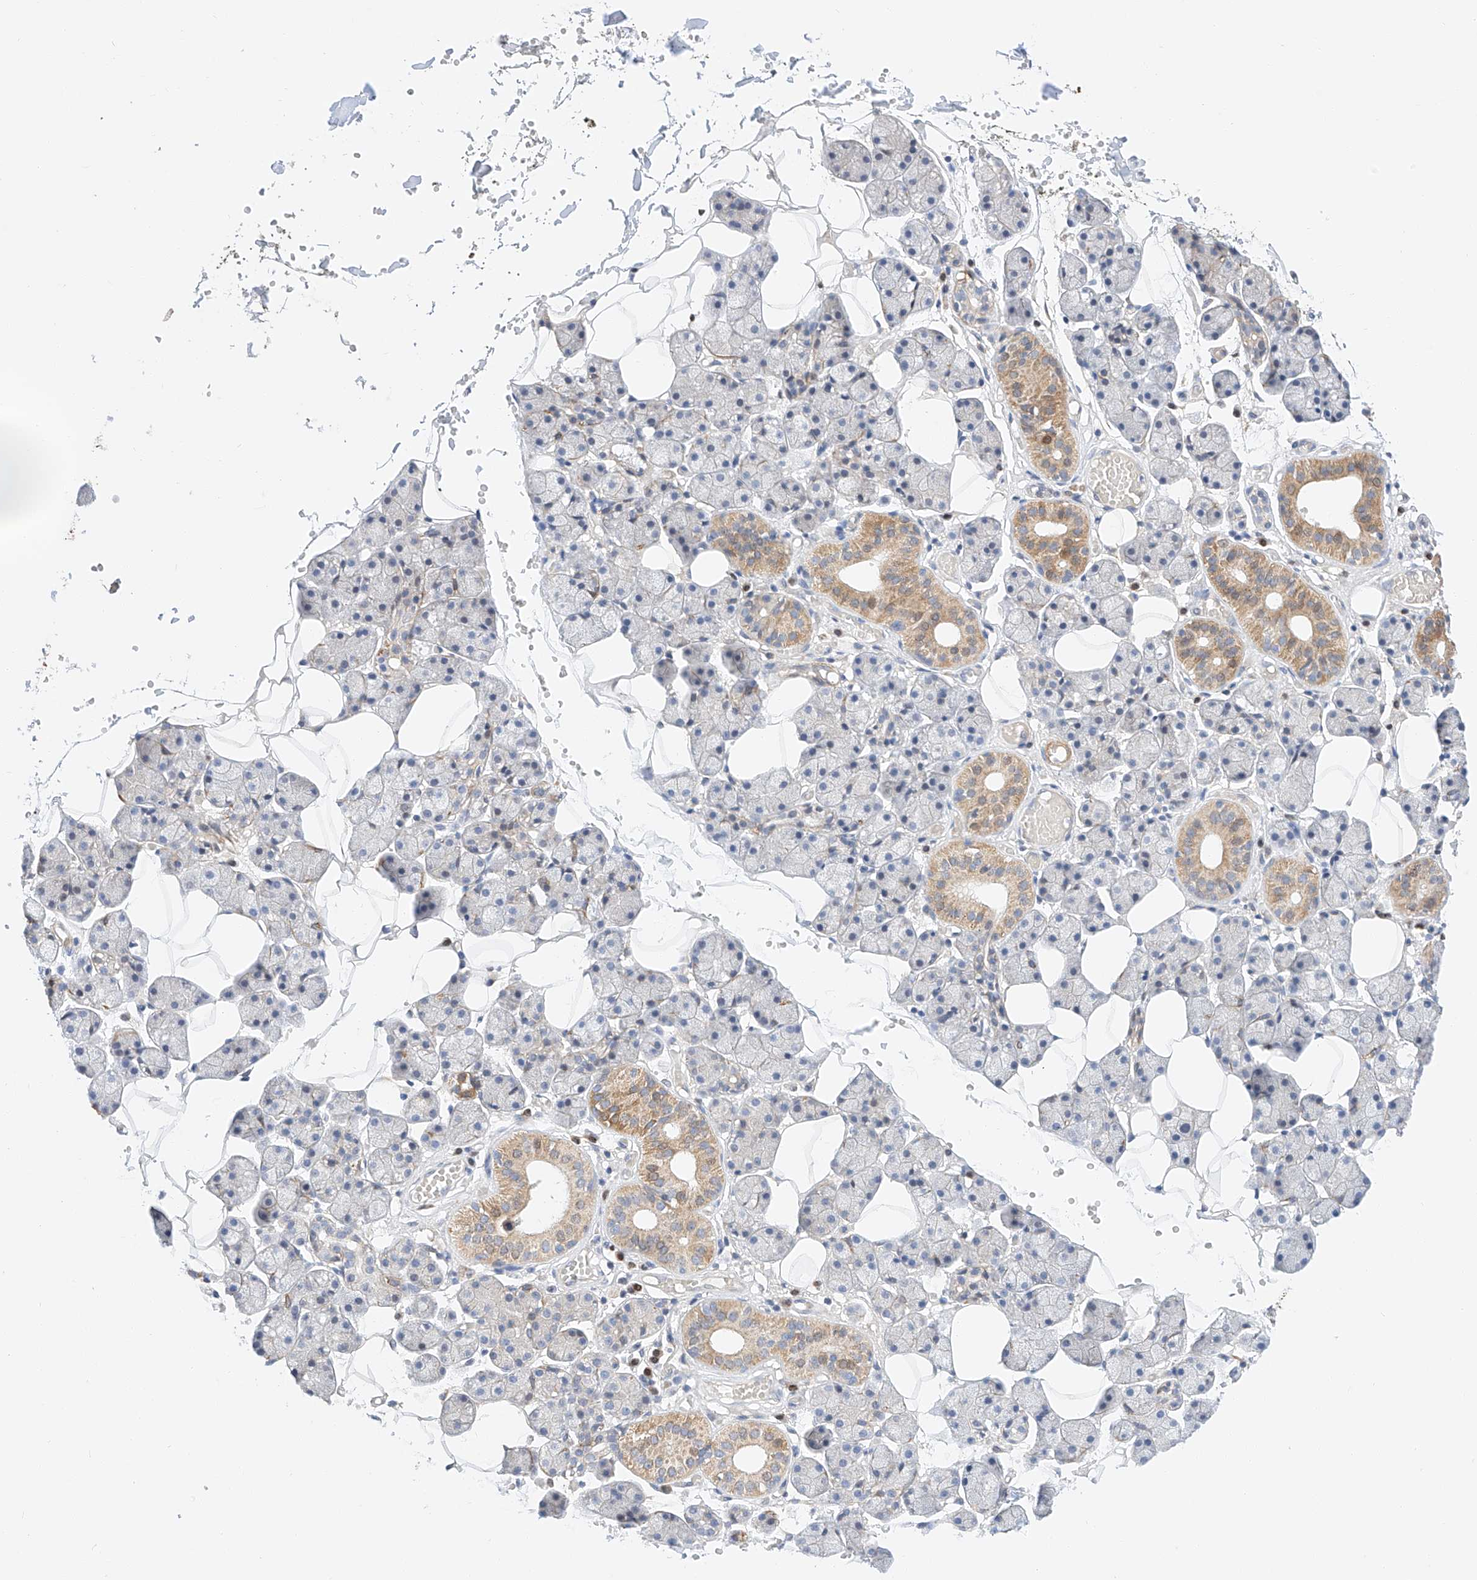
{"staining": {"intensity": "moderate", "quantity": "<25%", "location": "cytoplasmic/membranous"}, "tissue": "salivary gland", "cell_type": "Glandular cells", "image_type": "normal", "snomed": [{"axis": "morphology", "description": "Normal tissue, NOS"}, {"axis": "topography", "description": "Salivary gland"}], "caption": "Immunohistochemistry (IHC) (DAB (3,3'-diaminobenzidine)) staining of benign human salivary gland demonstrates moderate cytoplasmic/membranous protein staining in approximately <25% of glandular cells.", "gene": "C6orf118", "patient": {"sex": "female", "age": 33}}